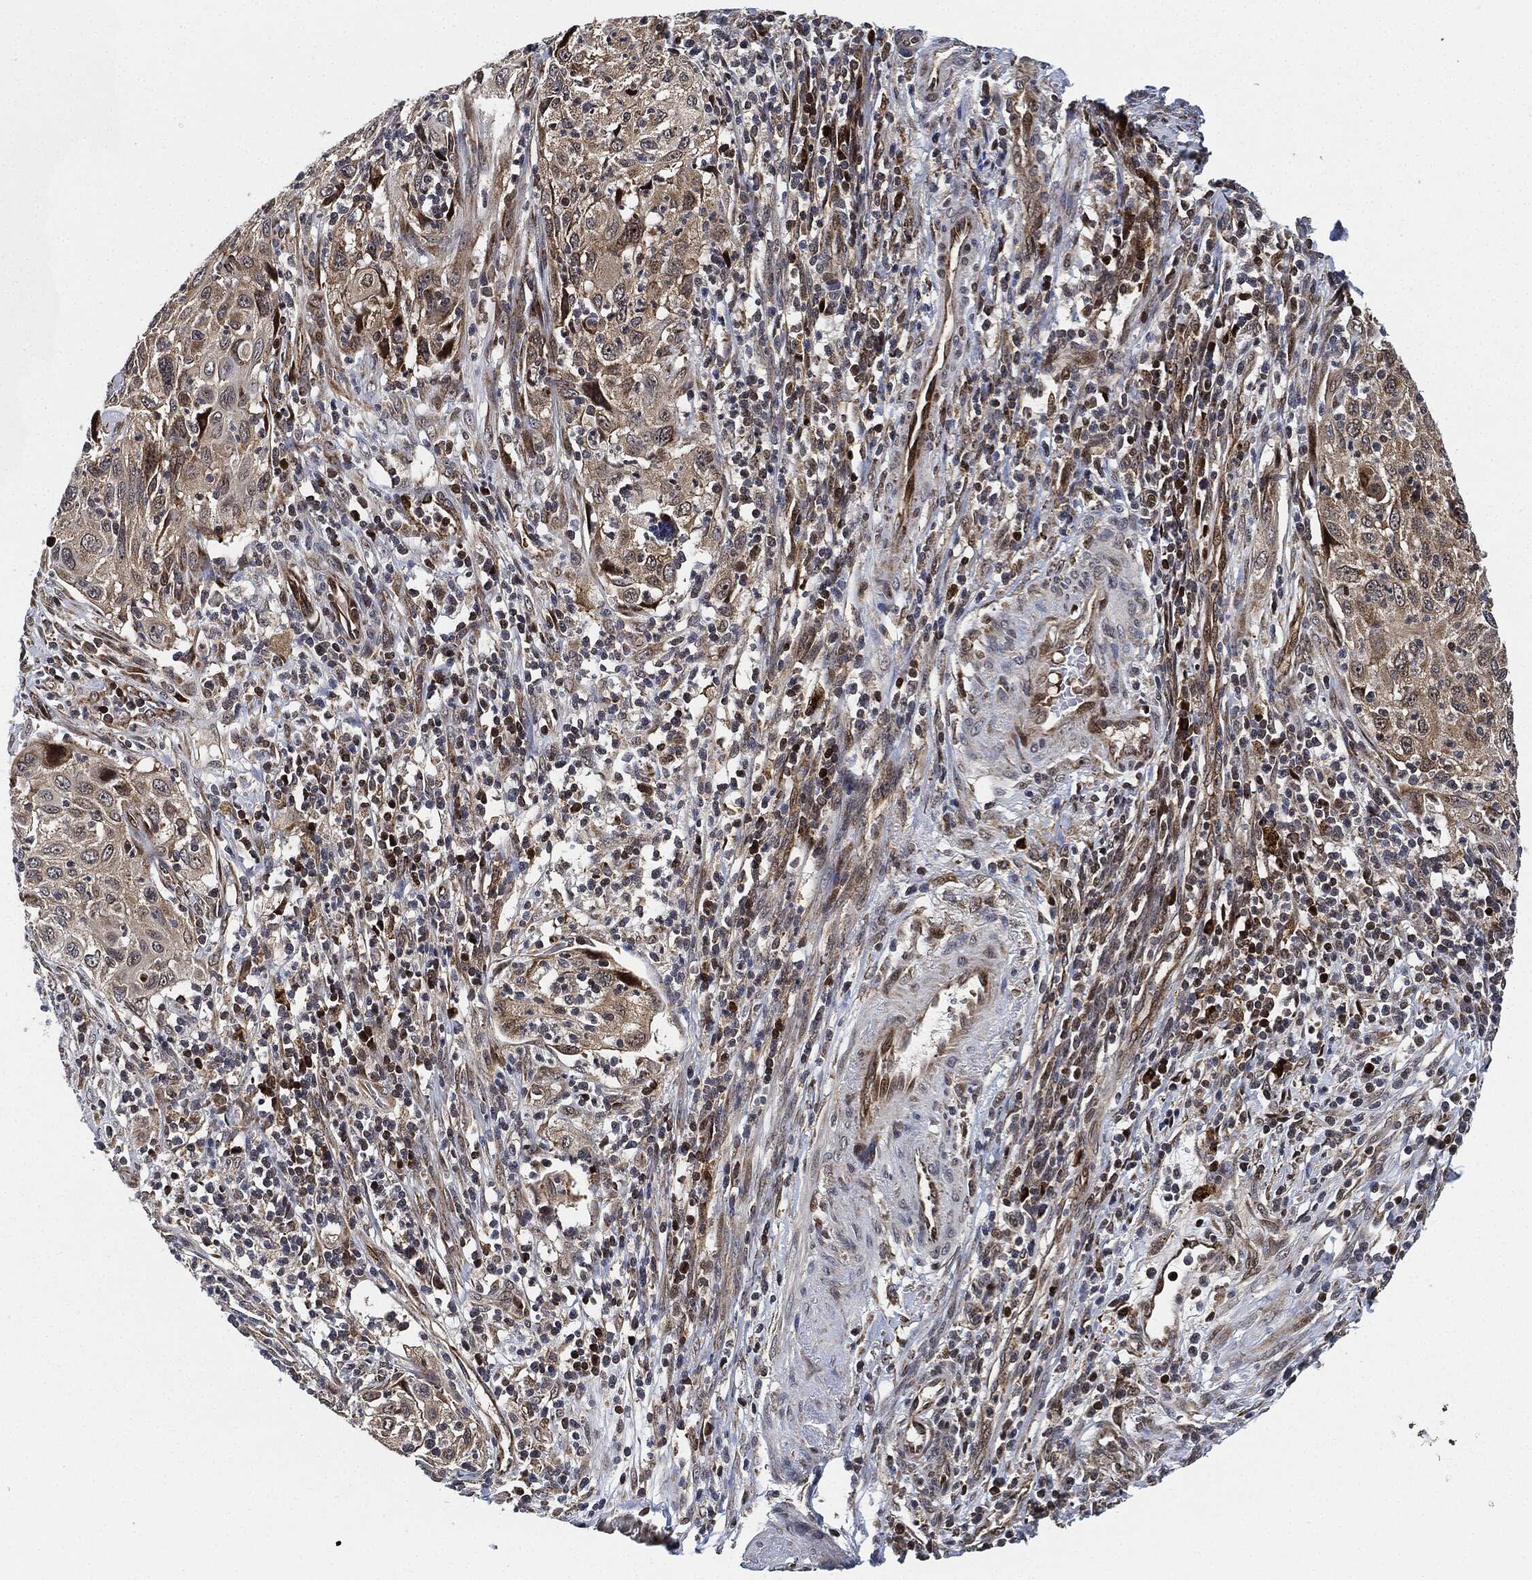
{"staining": {"intensity": "weak", "quantity": "25%-75%", "location": "cytoplasmic/membranous"}, "tissue": "cervical cancer", "cell_type": "Tumor cells", "image_type": "cancer", "snomed": [{"axis": "morphology", "description": "Squamous cell carcinoma, NOS"}, {"axis": "topography", "description": "Cervix"}], "caption": "This image displays immunohistochemistry staining of cervical cancer, with low weak cytoplasmic/membranous expression in about 25%-75% of tumor cells.", "gene": "RNASEL", "patient": {"sex": "female", "age": 70}}